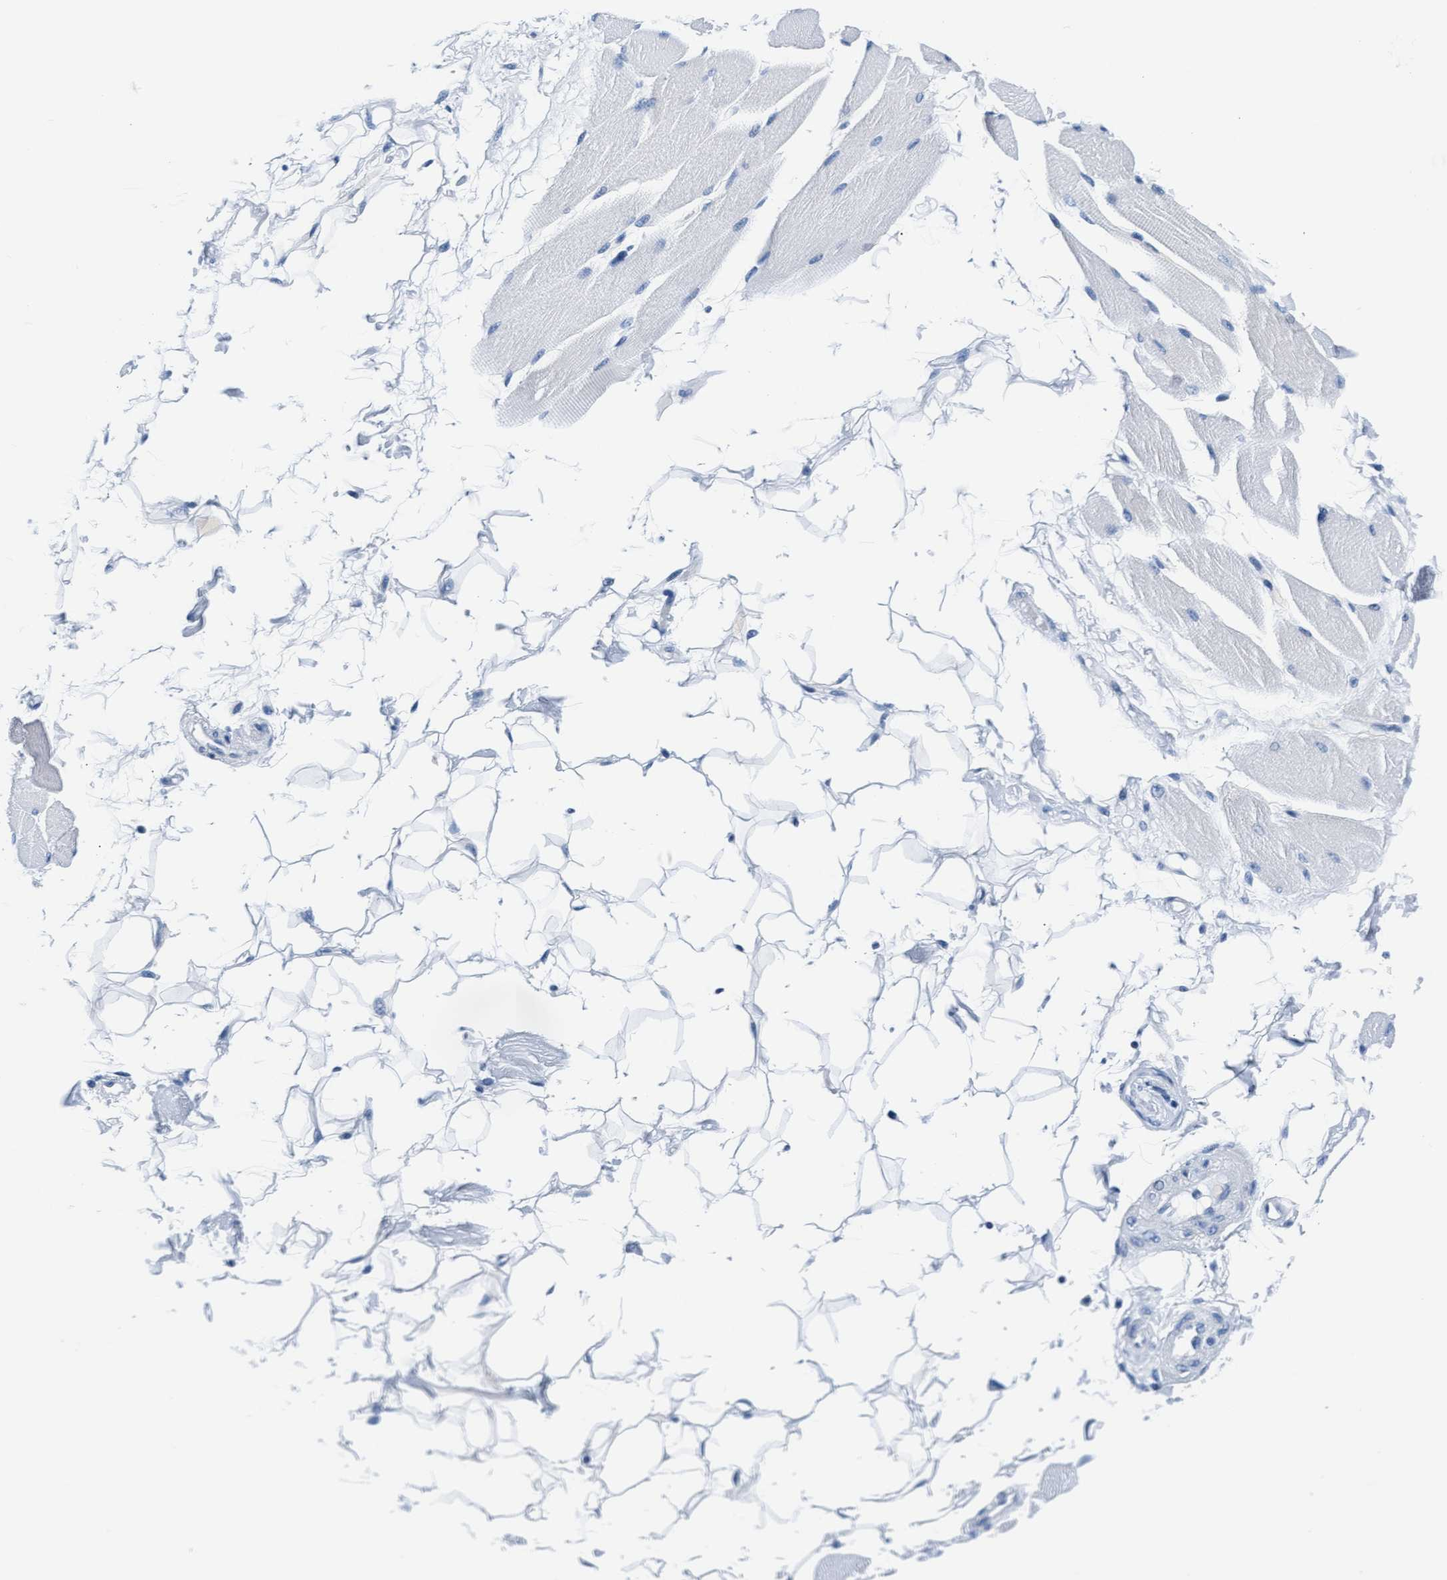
{"staining": {"intensity": "negative", "quantity": "none", "location": "none"}, "tissue": "skeletal muscle", "cell_type": "Myocytes", "image_type": "normal", "snomed": [{"axis": "morphology", "description": "Normal tissue, NOS"}, {"axis": "topography", "description": "Skeletal muscle"}, {"axis": "topography", "description": "Peripheral nerve tissue"}], "caption": "Immunohistochemical staining of unremarkable skeletal muscle demonstrates no significant staining in myocytes.", "gene": "MMP8", "patient": {"sex": "female", "age": 84}}